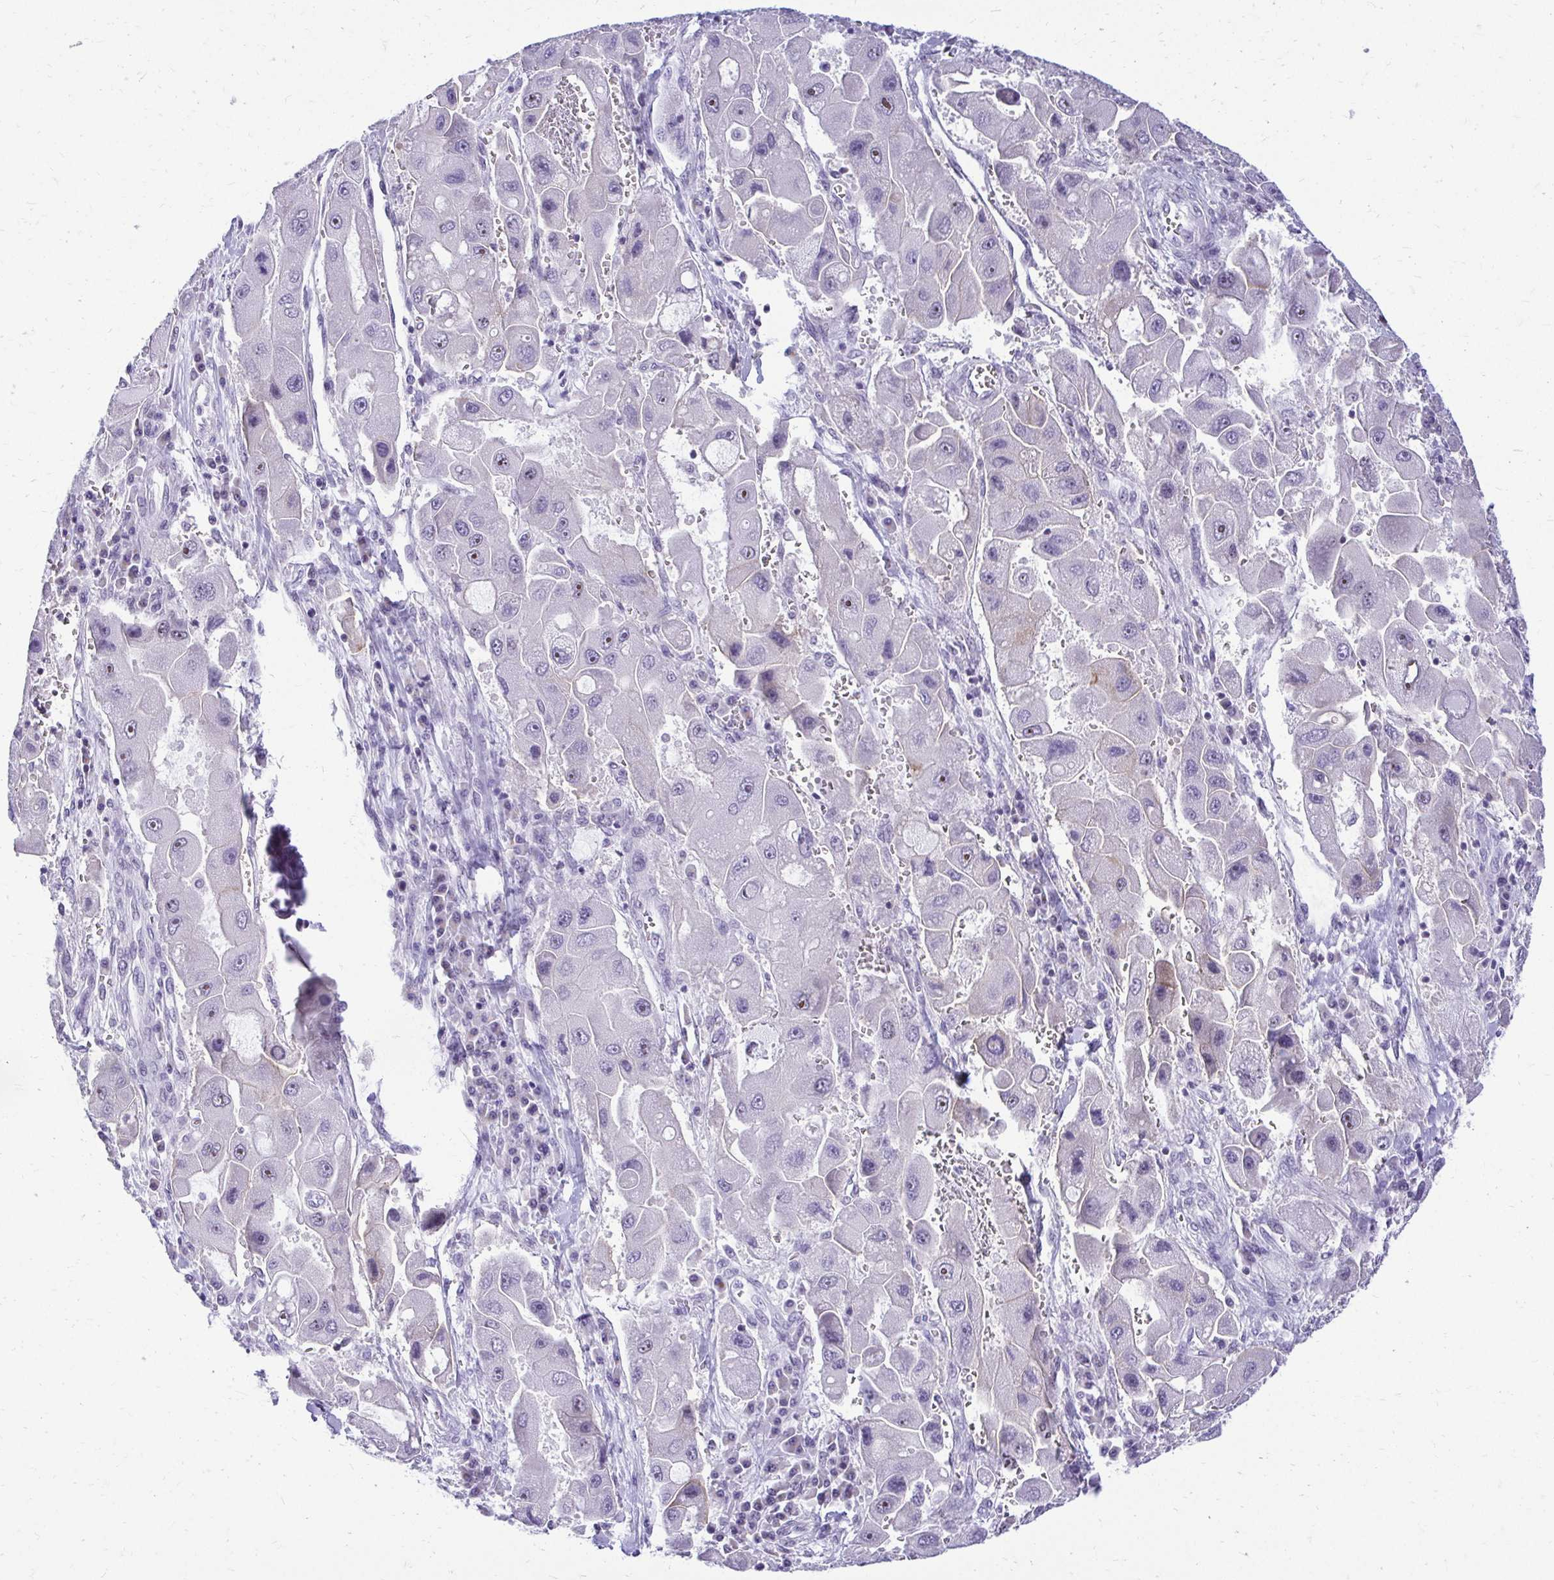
{"staining": {"intensity": "negative", "quantity": "none", "location": "none"}, "tissue": "liver cancer", "cell_type": "Tumor cells", "image_type": "cancer", "snomed": [{"axis": "morphology", "description": "Carcinoma, Hepatocellular, NOS"}, {"axis": "topography", "description": "Liver"}], "caption": "The IHC photomicrograph has no significant staining in tumor cells of hepatocellular carcinoma (liver) tissue.", "gene": "NIFK", "patient": {"sex": "male", "age": 24}}